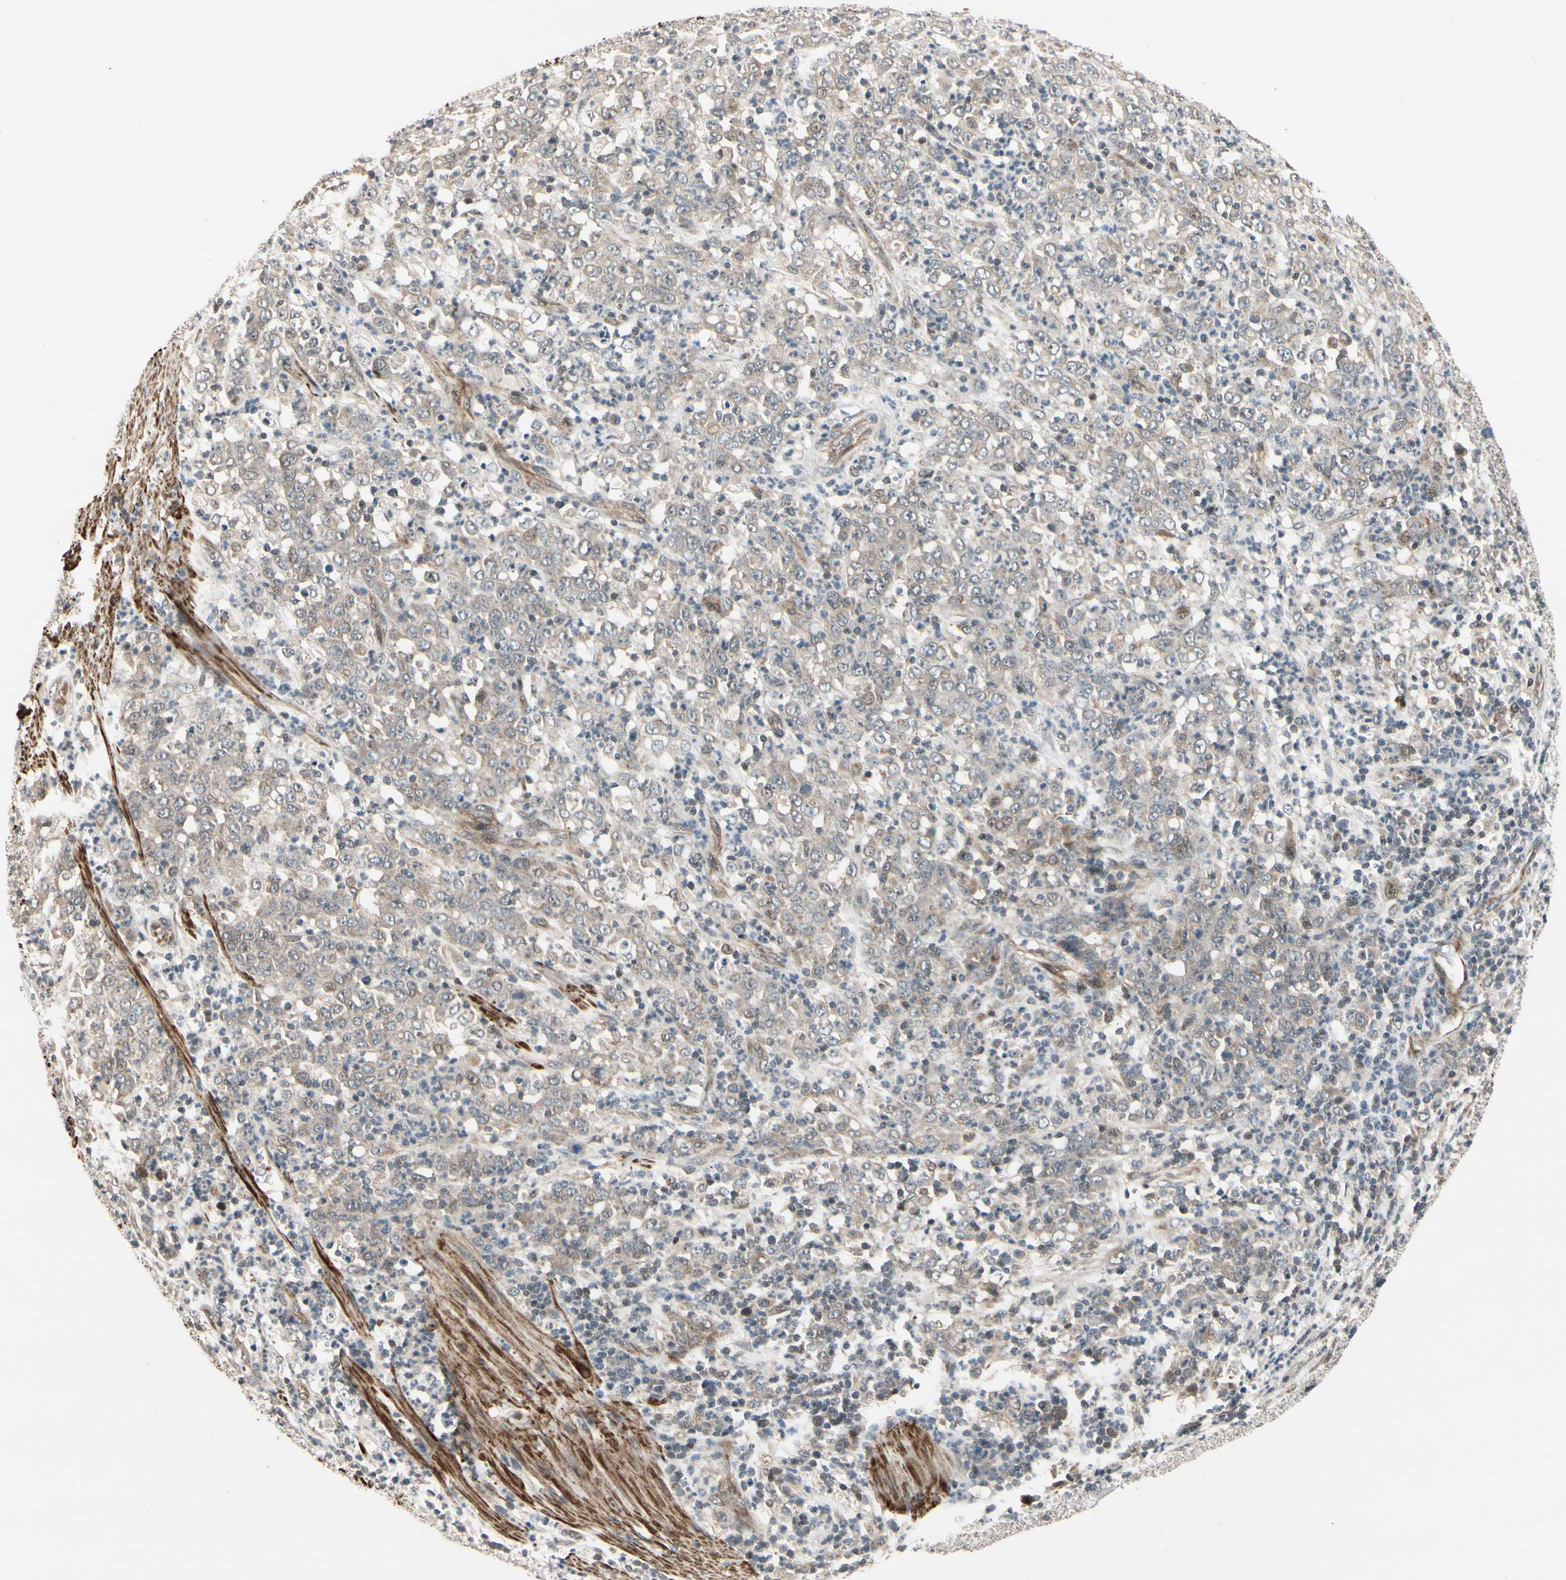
{"staining": {"intensity": "weak", "quantity": "25%-75%", "location": "cytoplasmic/membranous"}, "tissue": "stomach cancer", "cell_type": "Tumor cells", "image_type": "cancer", "snomed": [{"axis": "morphology", "description": "Adenocarcinoma, NOS"}, {"axis": "topography", "description": "Stomach, lower"}], "caption": "Immunohistochemical staining of stomach cancer demonstrates weak cytoplasmic/membranous protein expression in approximately 25%-75% of tumor cells.", "gene": "SVBP", "patient": {"sex": "female", "age": 71}}